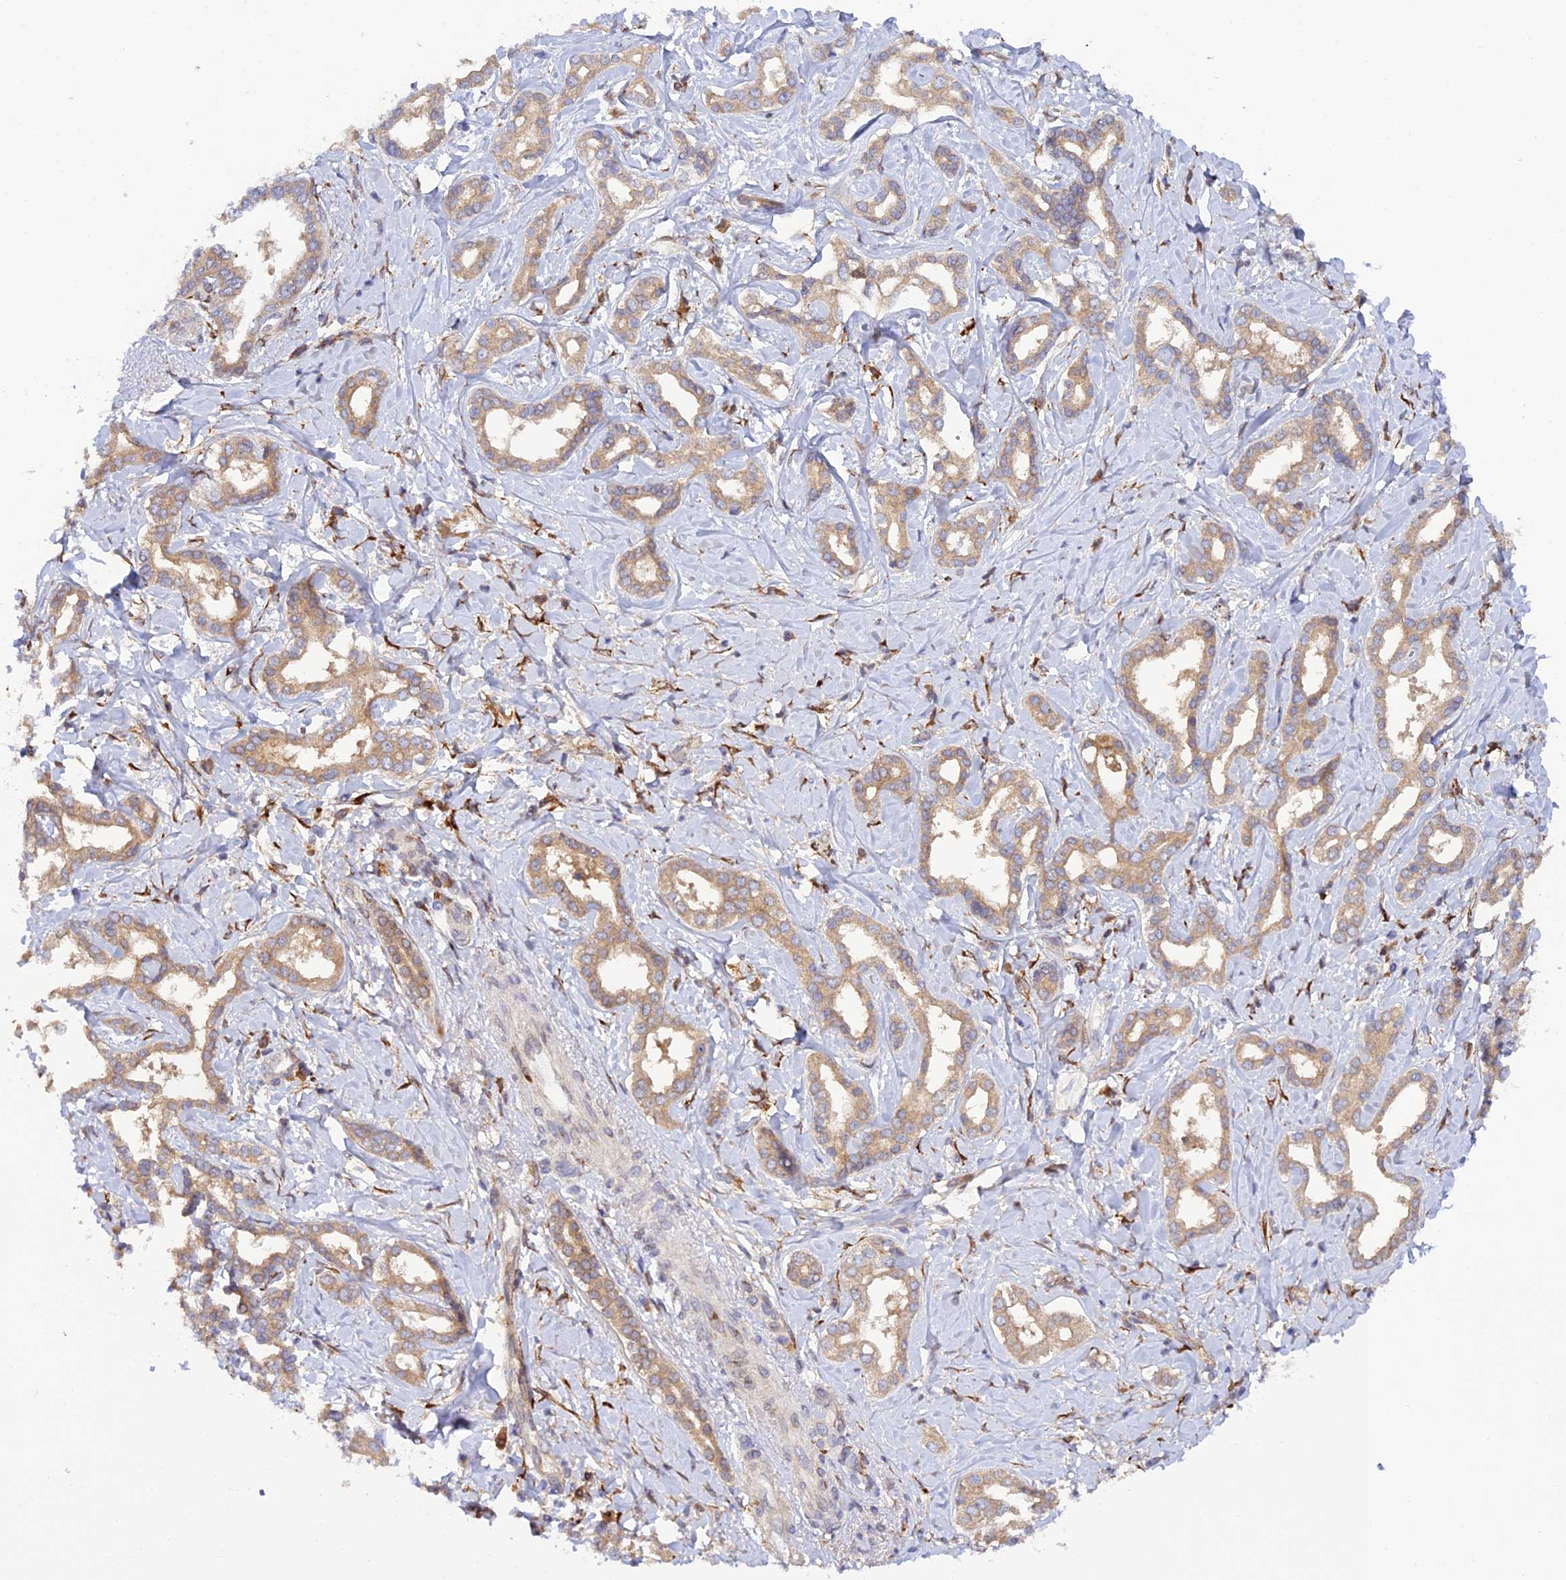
{"staining": {"intensity": "weak", "quantity": ">75%", "location": "cytoplasmic/membranous"}, "tissue": "liver cancer", "cell_type": "Tumor cells", "image_type": "cancer", "snomed": [{"axis": "morphology", "description": "Cholangiocarcinoma"}, {"axis": "topography", "description": "Liver"}], "caption": "Liver cancer was stained to show a protein in brown. There is low levels of weak cytoplasmic/membranous expression in about >75% of tumor cells.", "gene": "P3H3", "patient": {"sex": "female", "age": 77}}